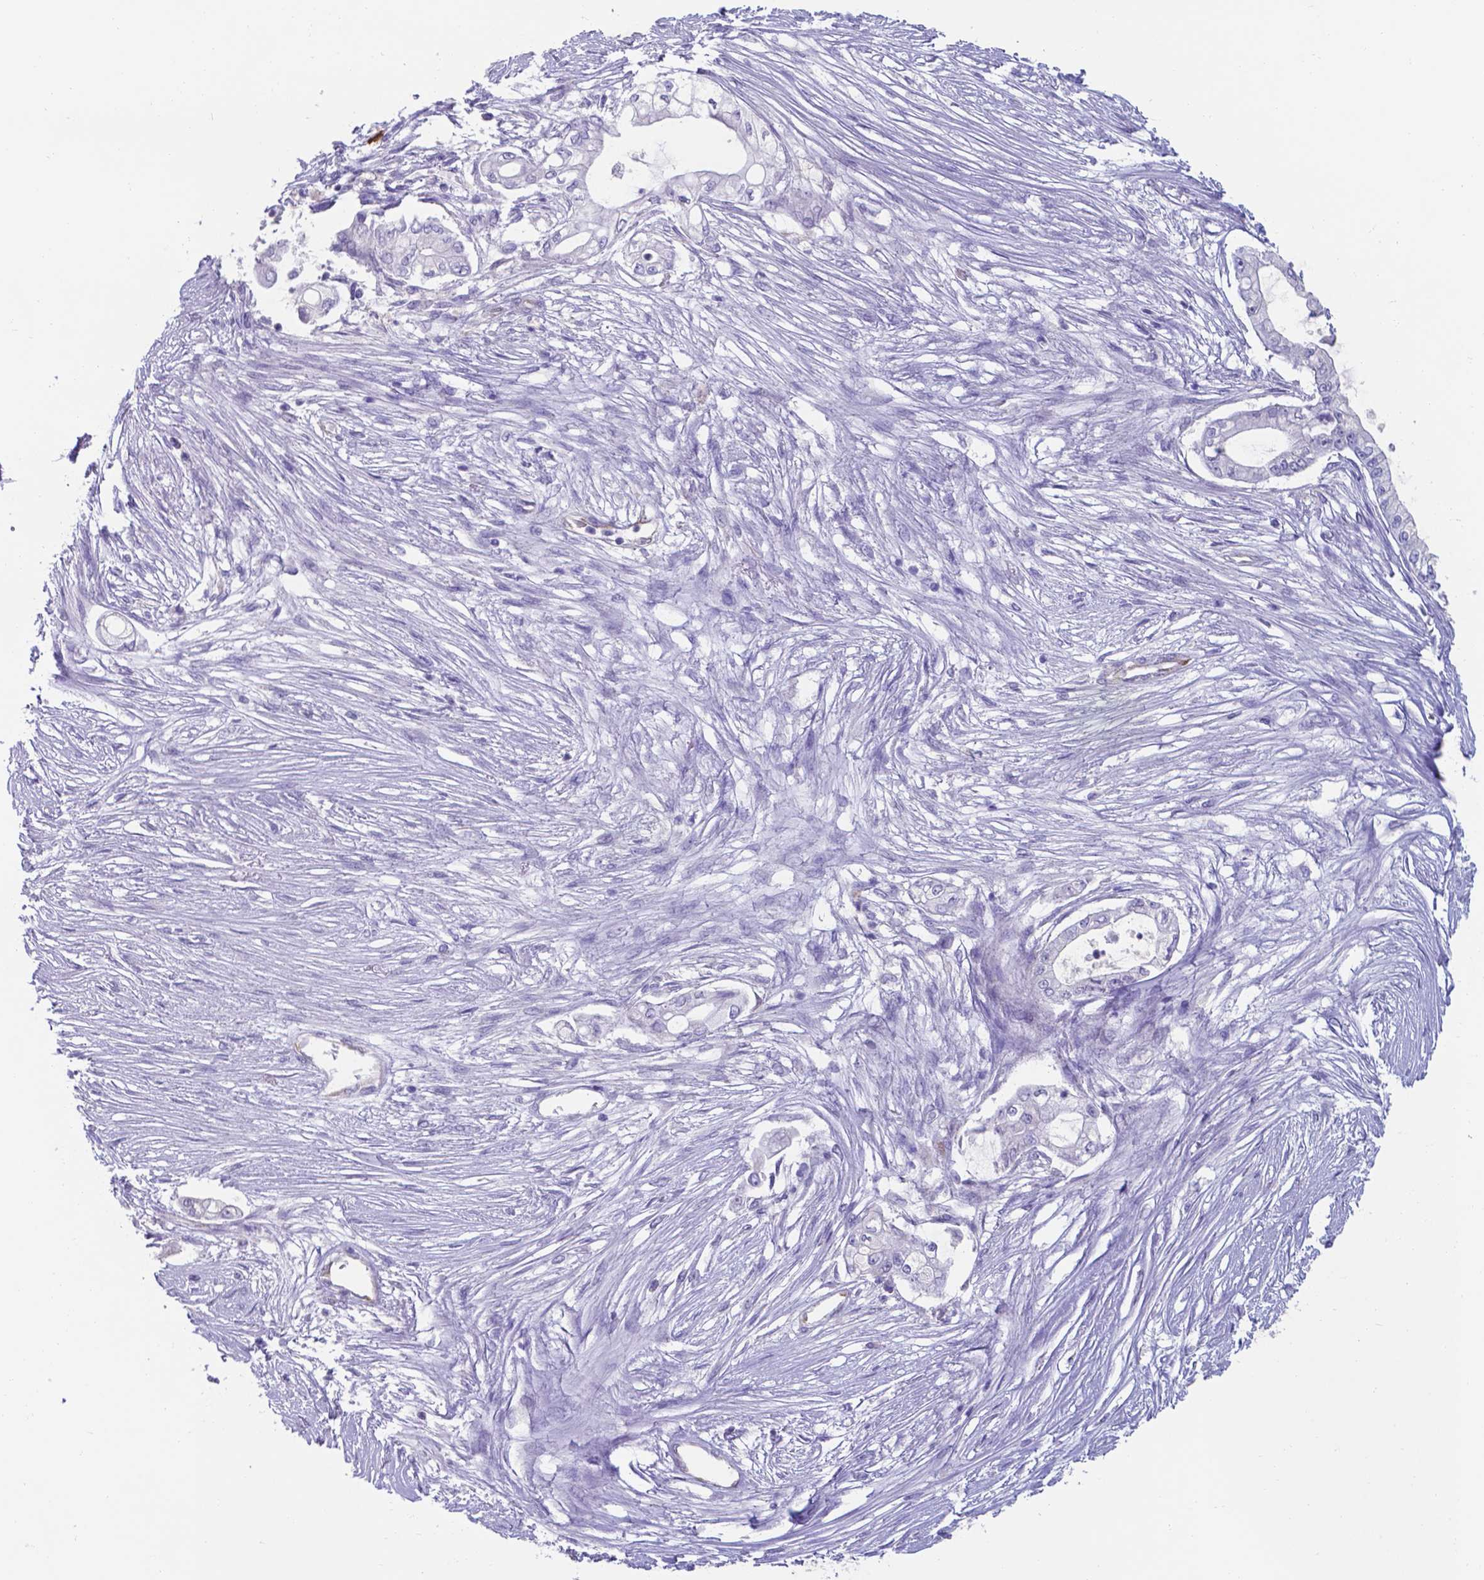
{"staining": {"intensity": "negative", "quantity": "none", "location": "none"}, "tissue": "pancreatic cancer", "cell_type": "Tumor cells", "image_type": "cancer", "snomed": [{"axis": "morphology", "description": "Adenocarcinoma, NOS"}, {"axis": "topography", "description": "Pancreas"}], "caption": "This image is of pancreatic adenocarcinoma stained with IHC to label a protein in brown with the nuclei are counter-stained blue. There is no staining in tumor cells.", "gene": "UBE2J1", "patient": {"sex": "female", "age": 69}}